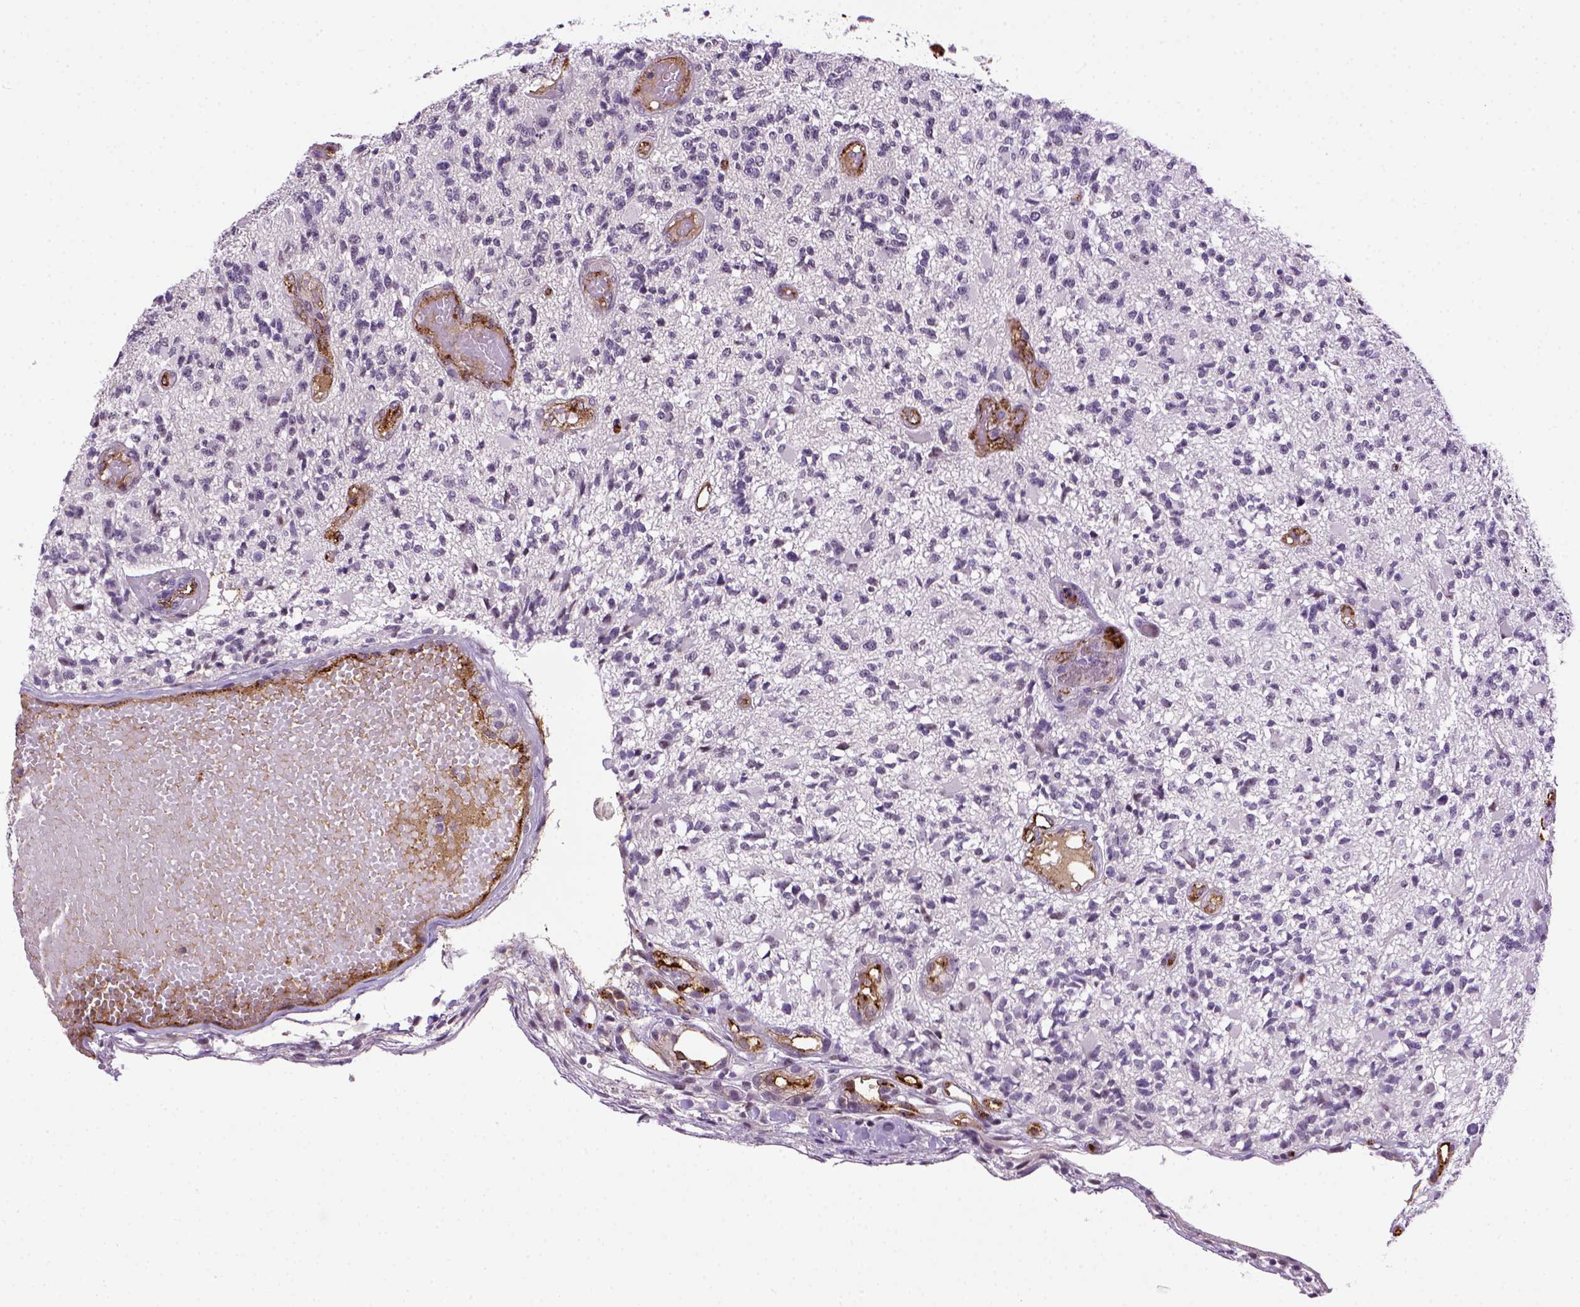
{"staining": {"intensity": "negative", "quantity": "none", "location": "none"}, "tissue": "glioma", "cell_type": "Tumor cells", "image_type": "cancer", "snomed": [{"axis": "morphology", "description": "Glioma, malignant, High grade"}, {"axis": "topography", "description": "Brain"}], "caption": "This is a micrograph of immunohistochemistry staining of malignant high-grade glioma, which shows no staining in tumor cells.", "gene": "VWF", "patient": {"sex": "female", "age": 63}}